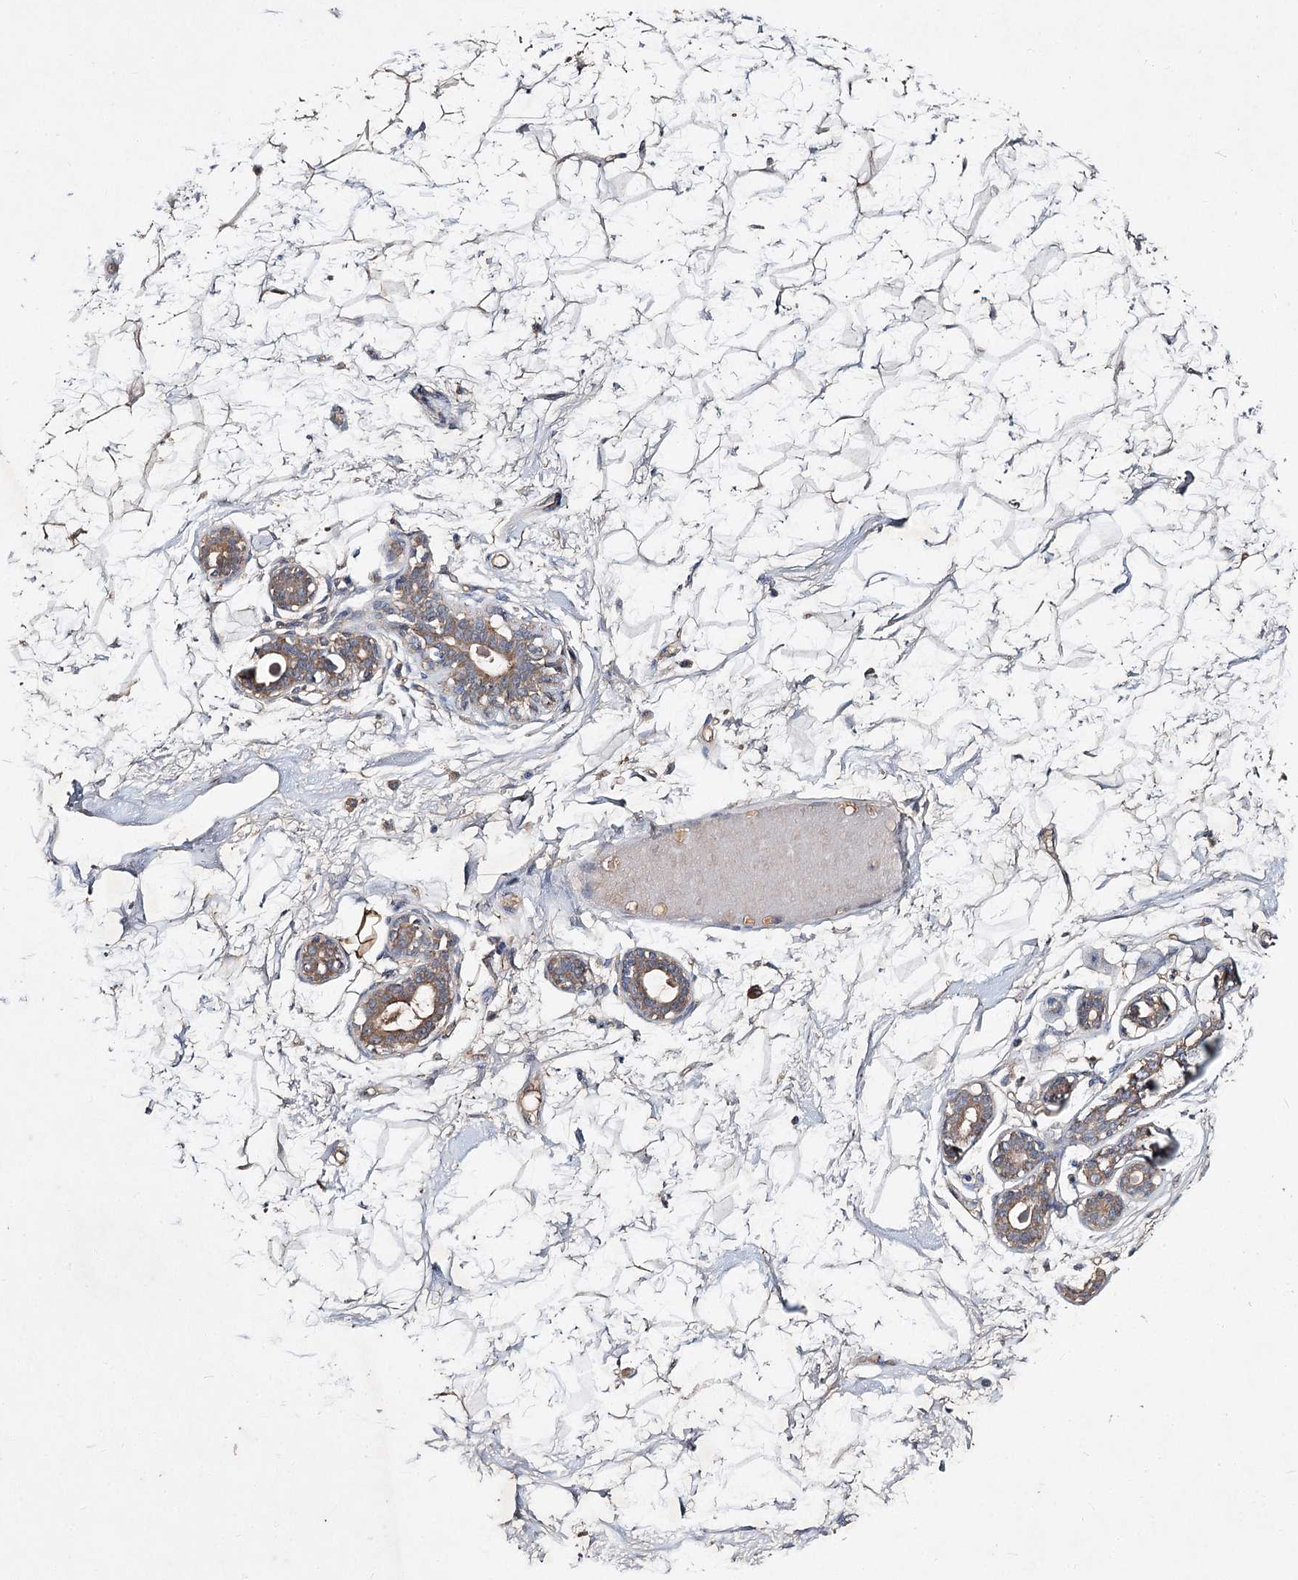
{"staining": {"intensity": "negative", "quantity": "none", "location": "none"}, "tissue": "breast", "cell_type": "Adipocytes", "image_type": "normal", "snomed": [{"axis": "morphology", "description": "Normal tissue, NOS"}, {"axis": "morphology", "description": "Adenoma, NOS"}, {"axis": "topography", "description": "Breast"}], "caption": "The histopathology image shows no significant positivity in adipocytes of breast. The staining is performed using DAB (3,3'-diaminobenzidine) brown chromogen with nuclei counter-stained in using hematoxylin.", "gene": "MFN1", "patient": {"sex": "female", "age": 23}}